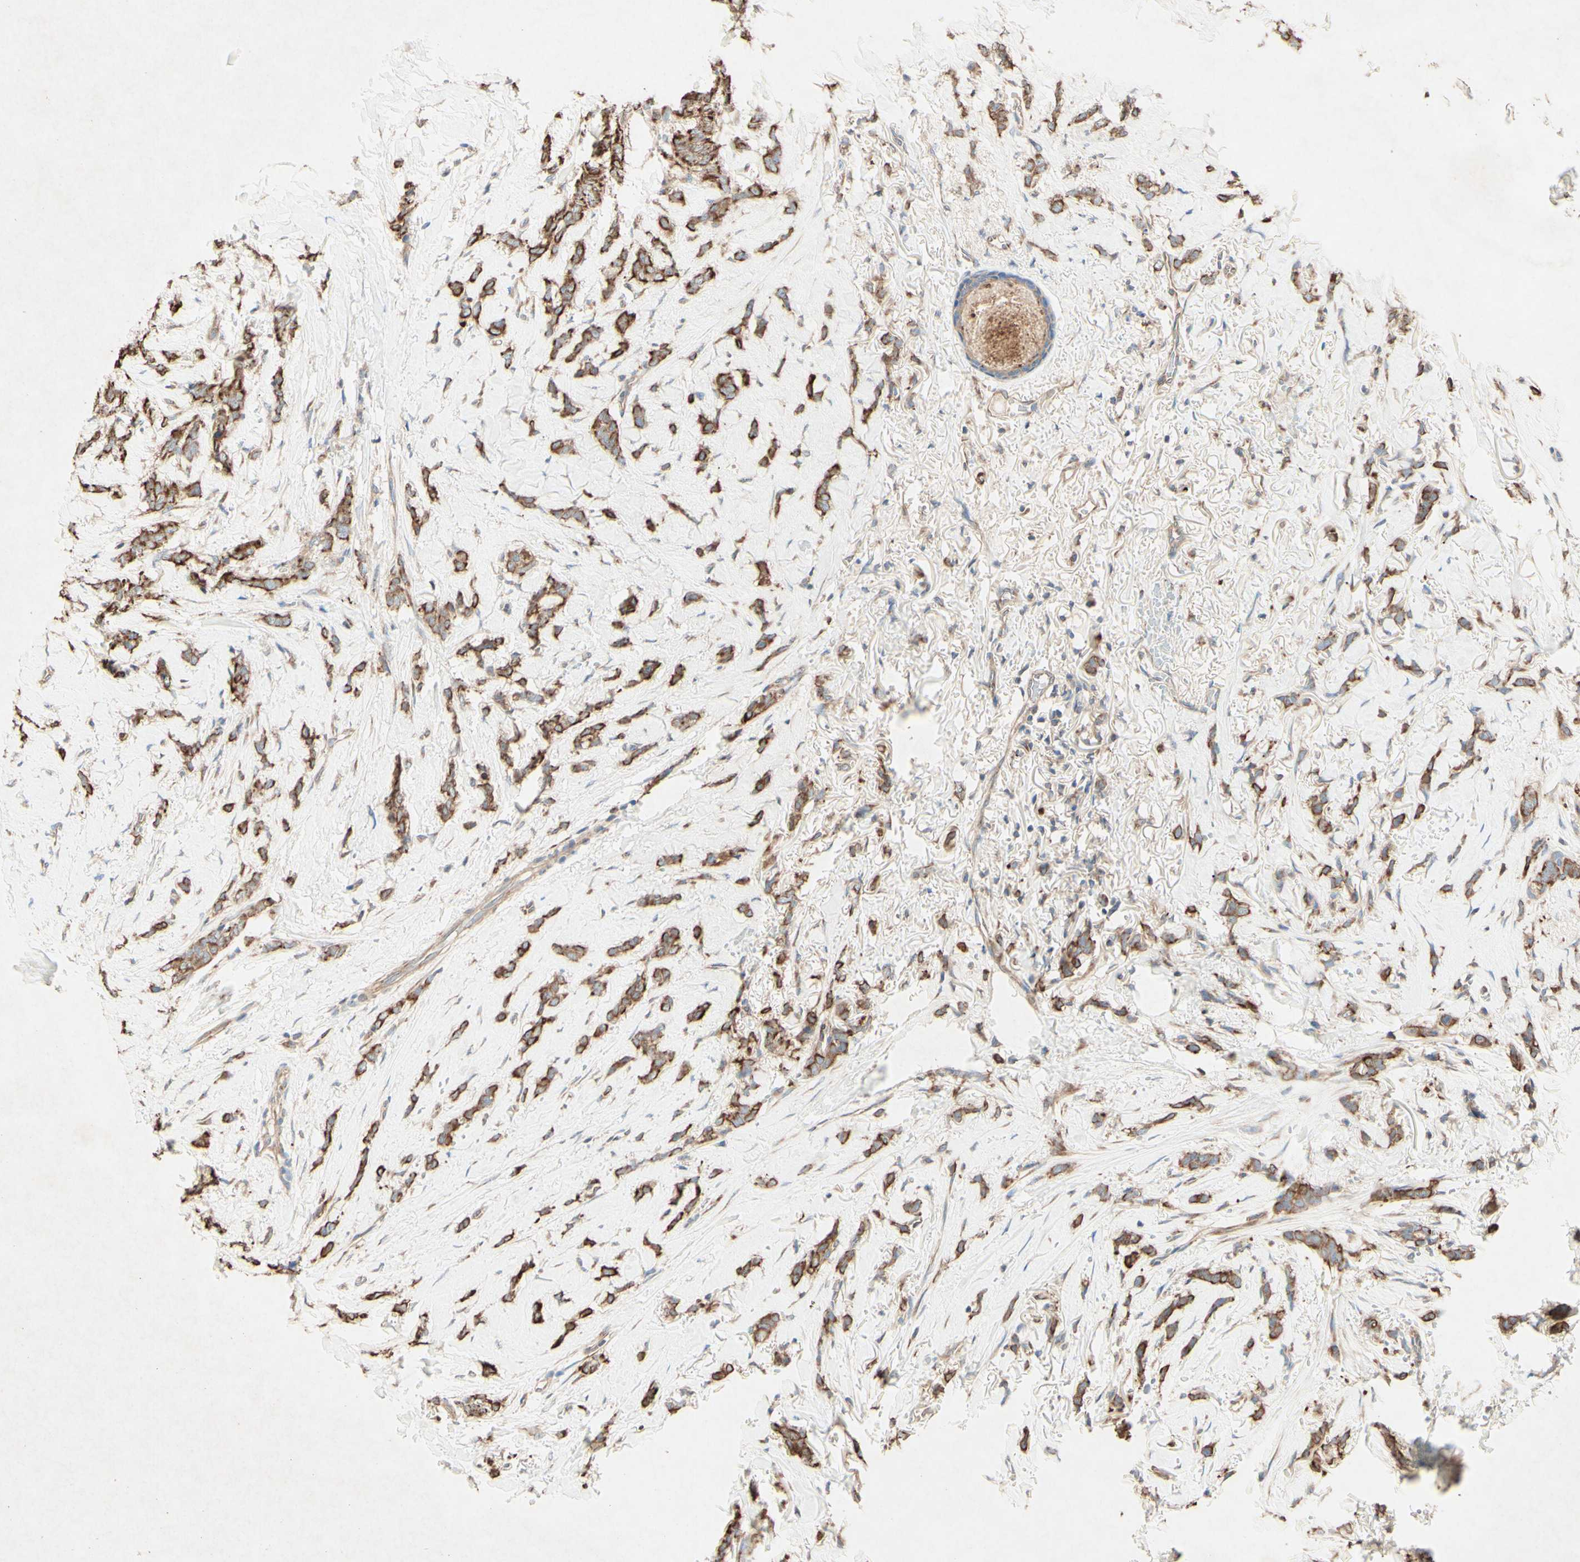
{"staining": {"intensity": "strong", "quantity": ">75%", "location": "cytoplasmic/membranous"}, "tissue": "breast cancer", "cell_type": "Tumor cells", "image_type": "cancer", "snomed": [{"axis": "morphology", "description": "Lobular carcinoma"}, {"axis": "topography", "description": "Skin"}, {"axis": "topography", "description": "Breast"}], "caption": "This histopathology image demonstrates immunohistochemistry (IHC) staining of breast cancer (lobular carcinoma), with high strong cytoplasmic/membranous staining in approximately >75% of tumor cells.", "gene": "MTM1", "patient": {"sex": "female", "age": 46}}